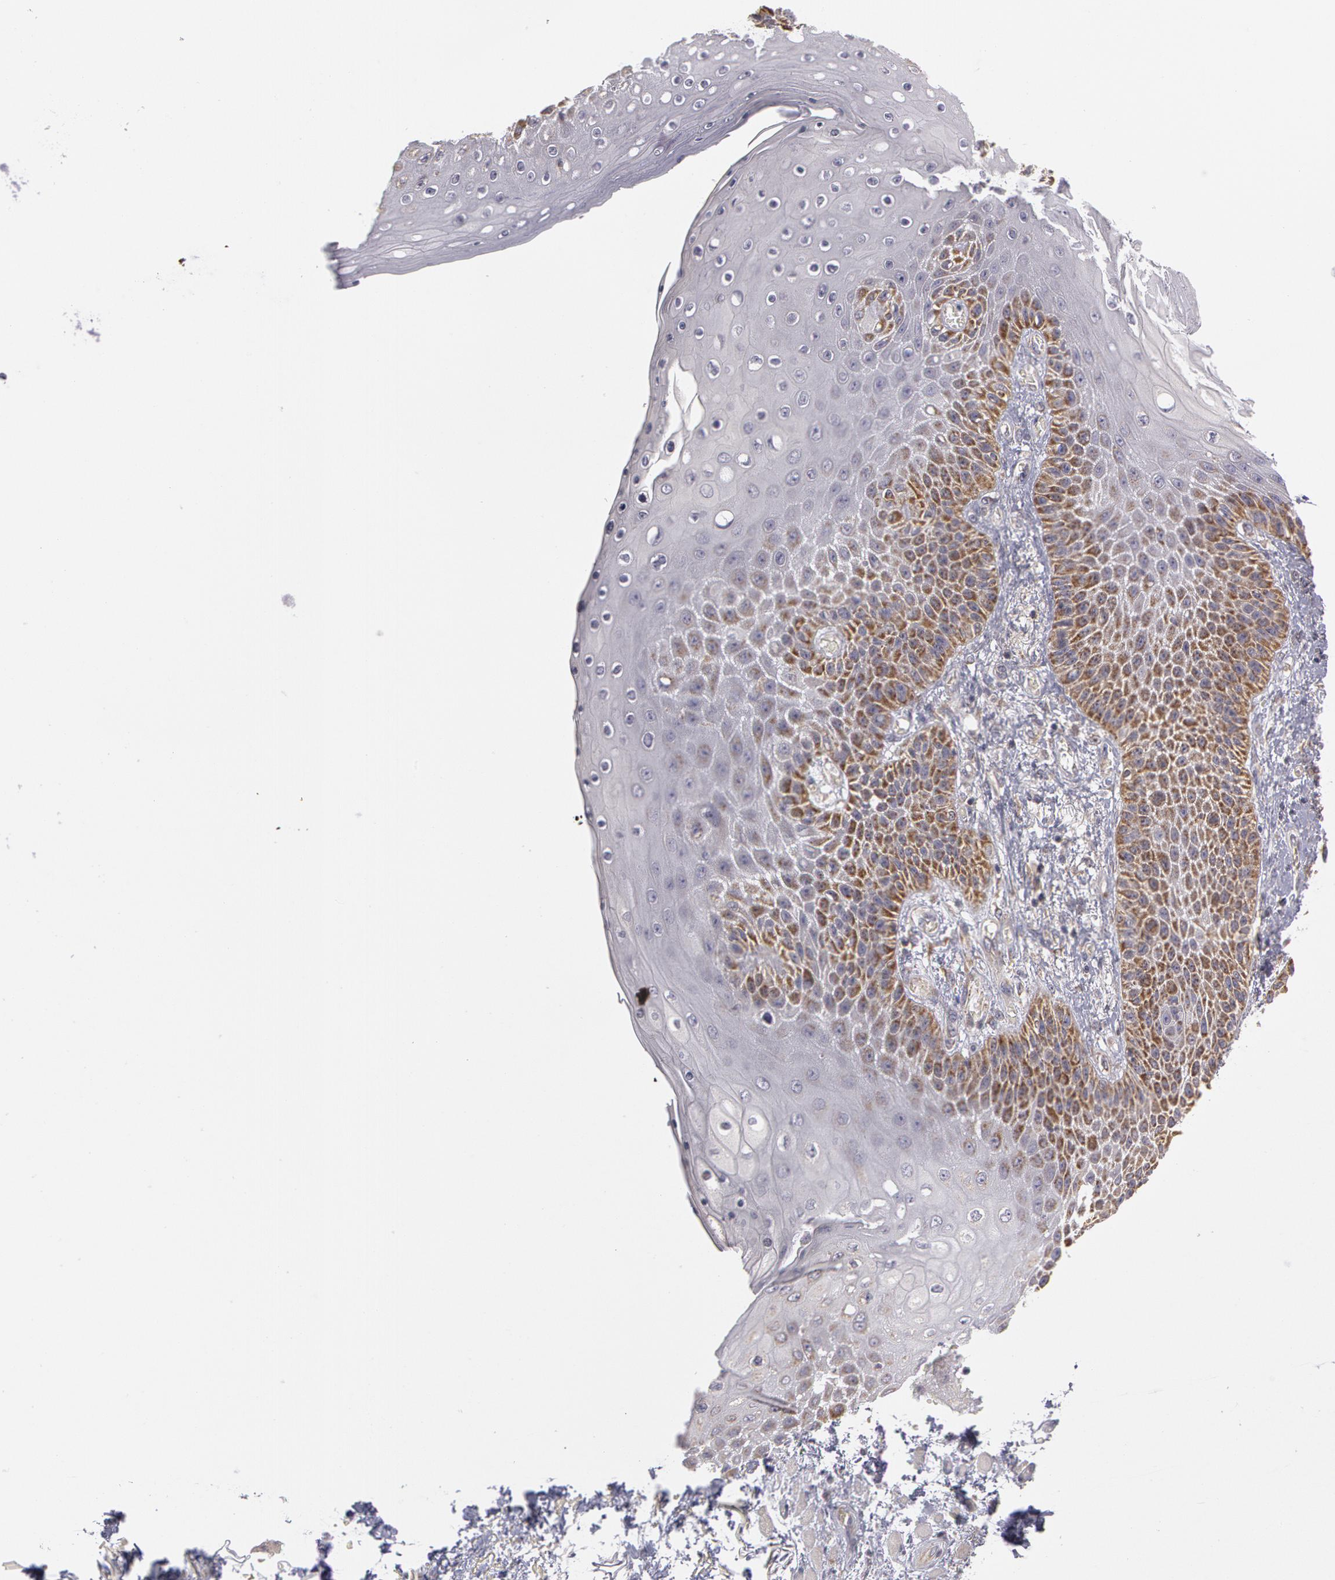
{"staining": {"intensity": "moderate", "quantity": "25%-75%", "location": "cytoplasmic/membranous"}, "tissue": "skin", "cell_type": "Epidermal cells", "image_type": "normal", "snomed": [{"axis": "morphology", "description": "Normal tissue, NOS"}, {"axis": "topography", "description": "Anal"}], "caption": "IHC image of unremarkable human skin stained for a protein (brown), which demonstrates medium levels of moderate cytoplasmic/membranous expression in about 25%-75% of epidermal cells.", "gene": "NEK9", "patient": {"sex": "female", "age": 46}}